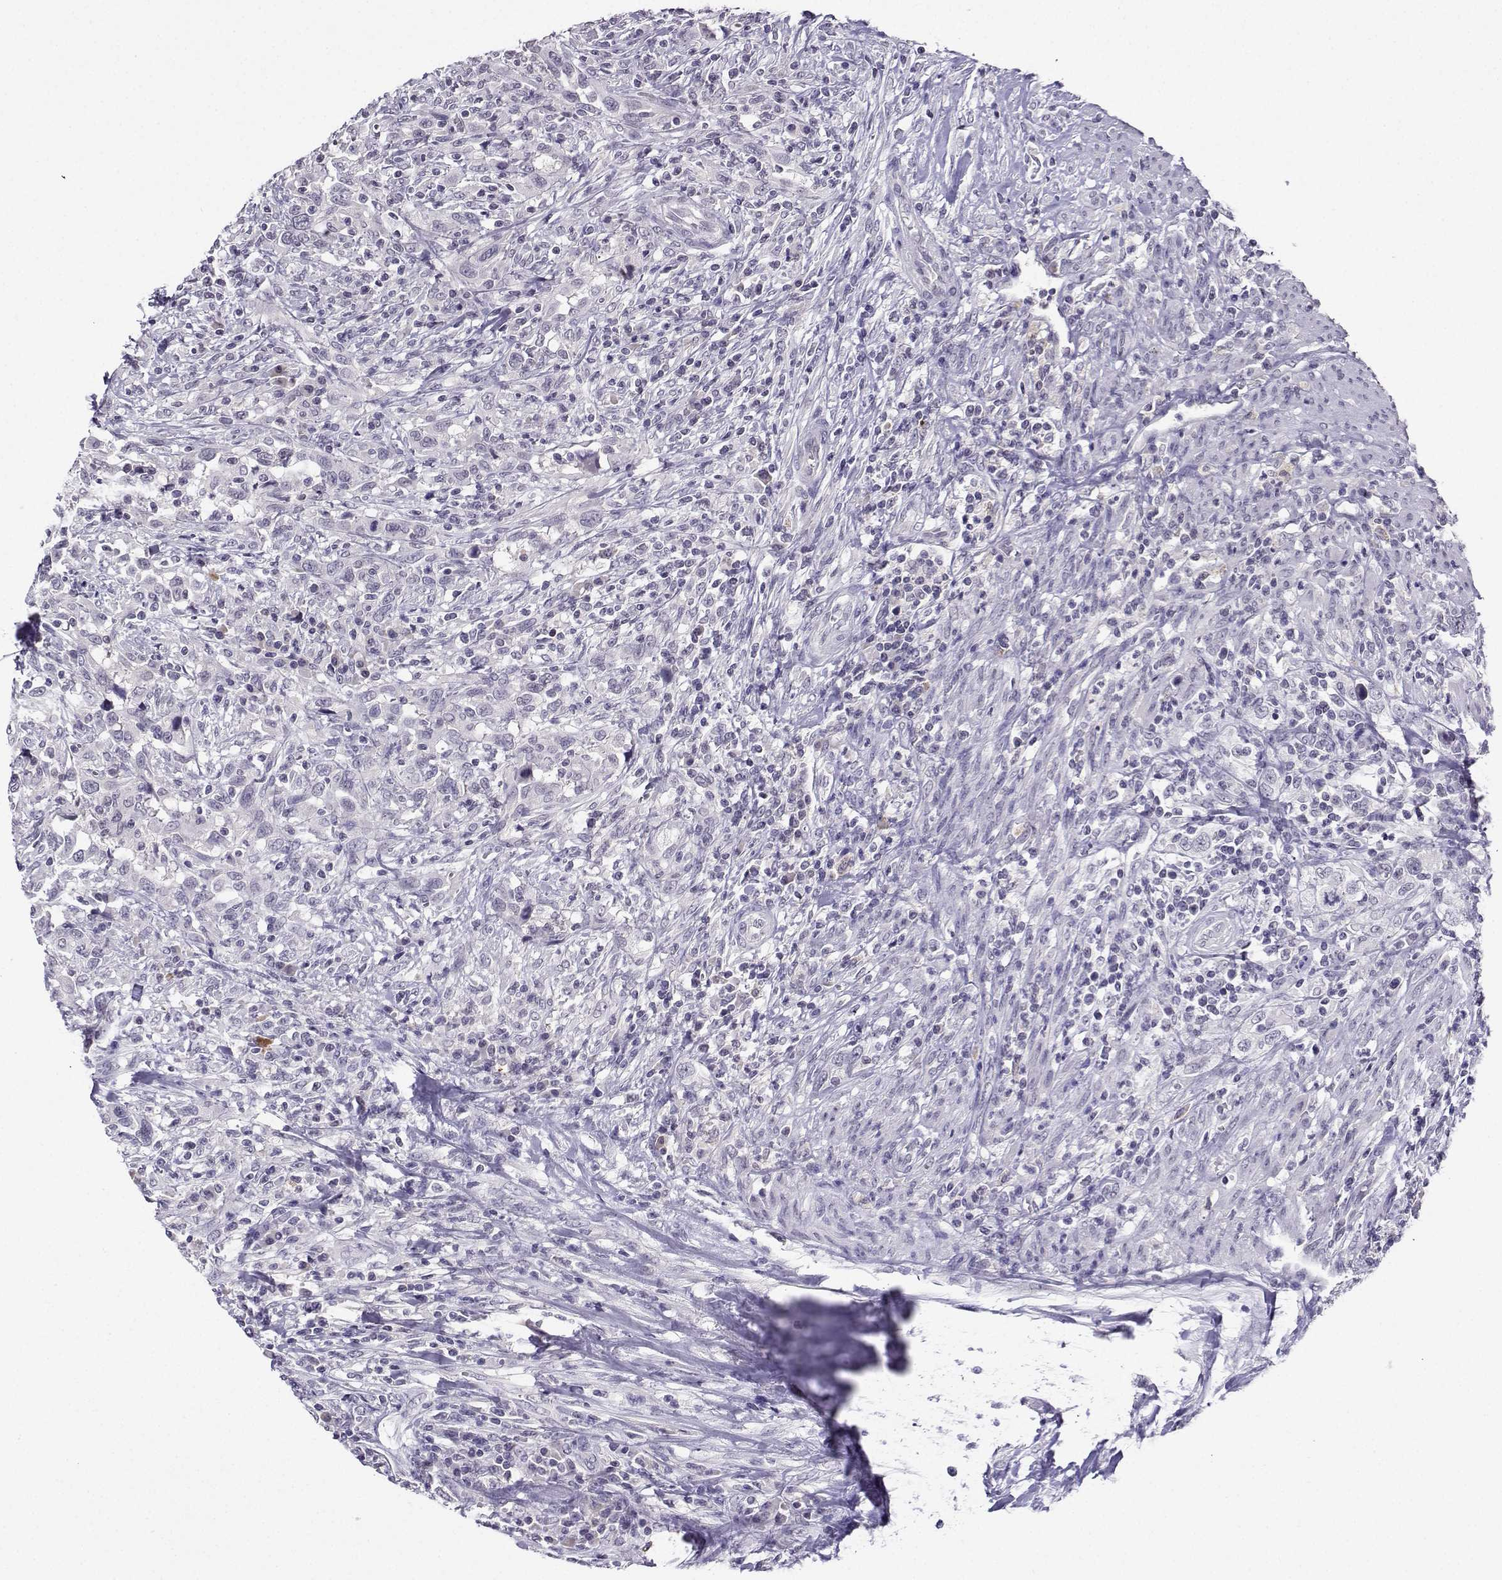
{"staining": {"intensity": "negative", "quantity": "none", "location": "none"}, "tissue": "urothelial cancer", "cell_type": "Tumor cells", "image_type": "cancer", "snomed": [{"axis": "morphology", "description": "Urothelial carcinoma, NOS"}, {"axis": "morphology", "description": "Urothelial carcinoma, High grade"}, {"axis": "topography", "description": "Urinary bladder"}], "caption": "The photomicrograph demonstrates no significant staining in tumor cells of urothelial cancer.", "gene": "LRFN2", "patient": {"sex": "female", "age": 64}}